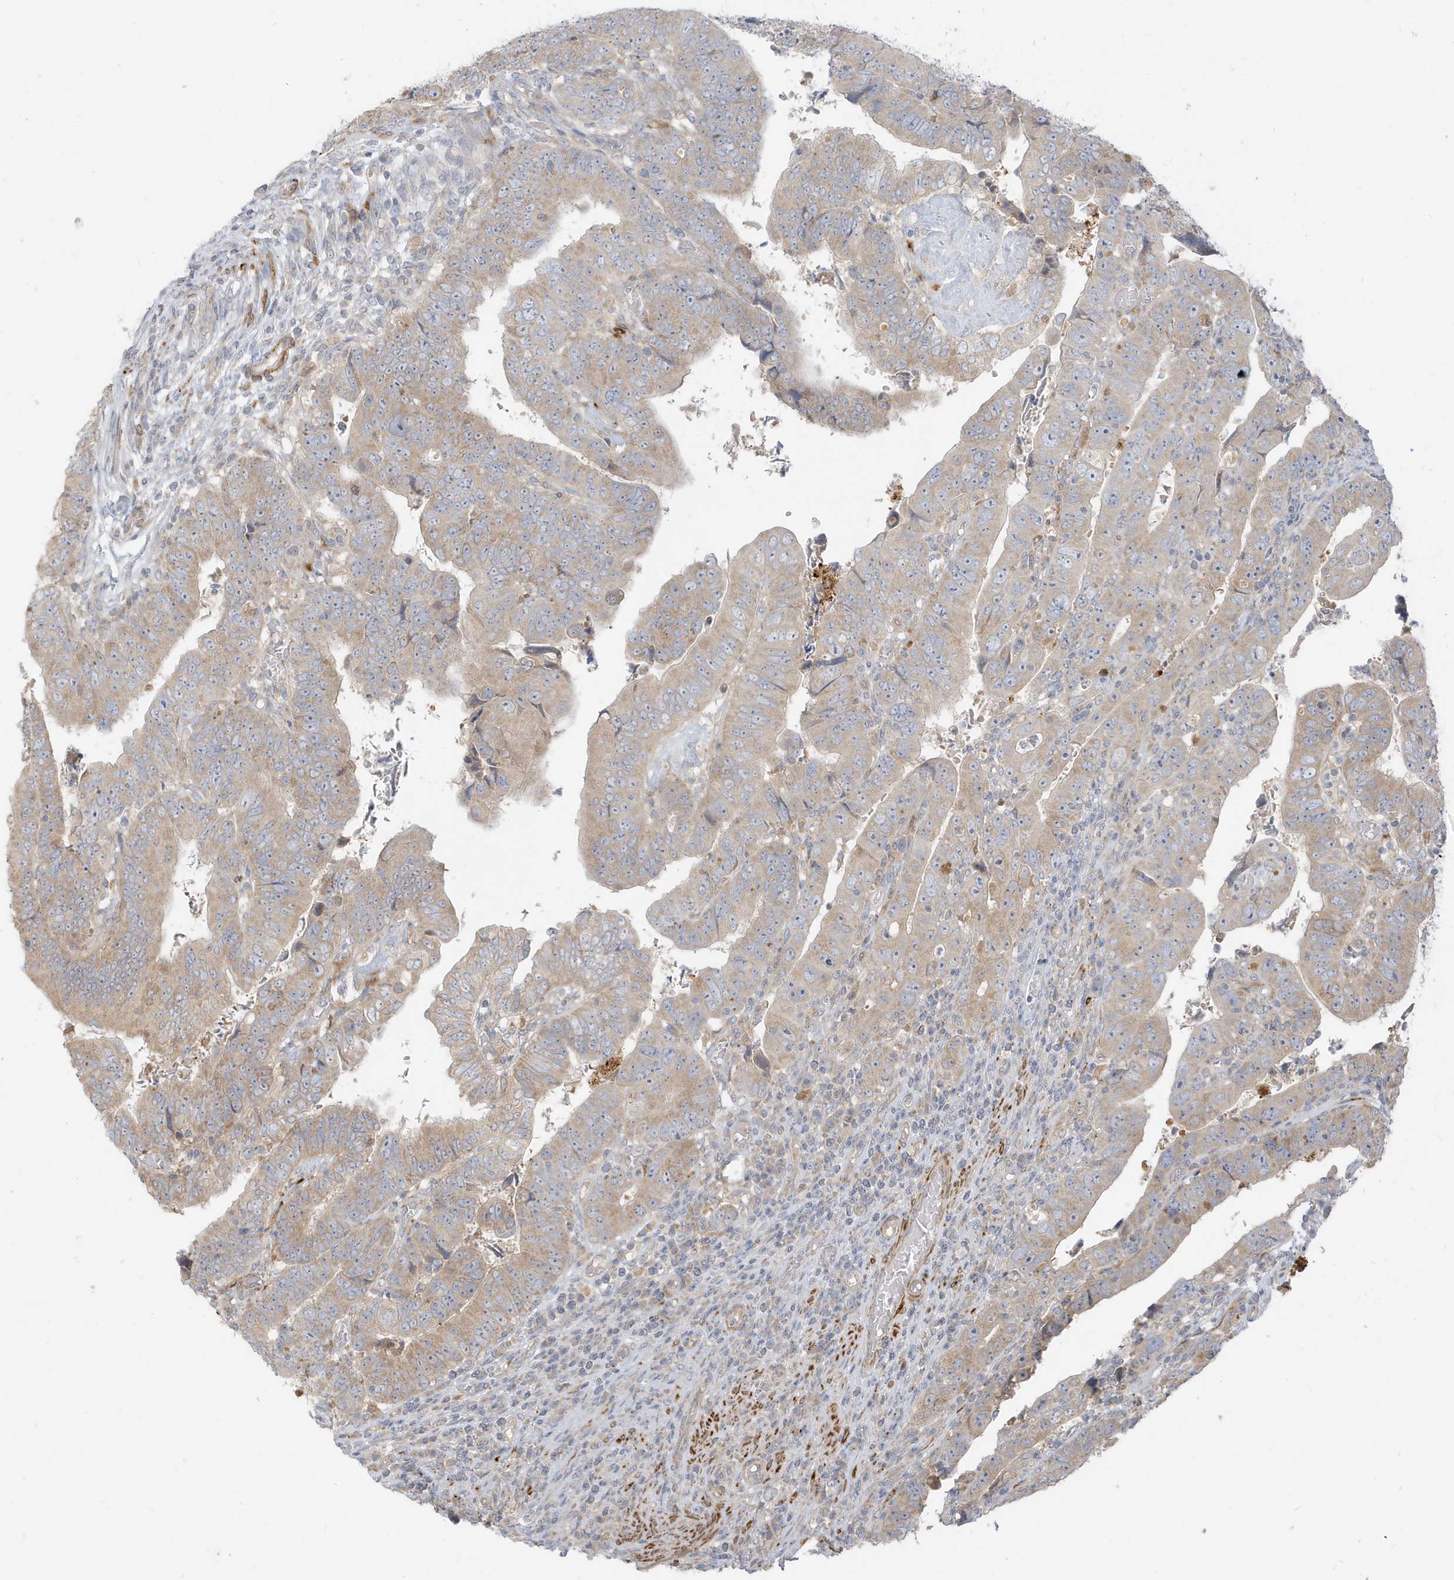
{"staining": {"intensity": "weak", "quantity": ">75%", "location": "cytoplasmic/membranous"}, "tissue": "colorectal cancer", "cell_type": "Tumor cells", "image_type": "cancer", "snomed": [{"axis": "morphology", "description": "Normal tissue, NOS"}, {"axis": "morphology", "description": "Adenocarcinoma, NOS"}, {"axis": "topography", "description": "Rectum"}], "caption": "Adenocarcinoma (colorectal) tissue exhibits weak cytoplasmic/membranous expression in about >75% of tumor cells", "gene": "MCOLN1", "patient": {"sex": "female", "age": 65}}